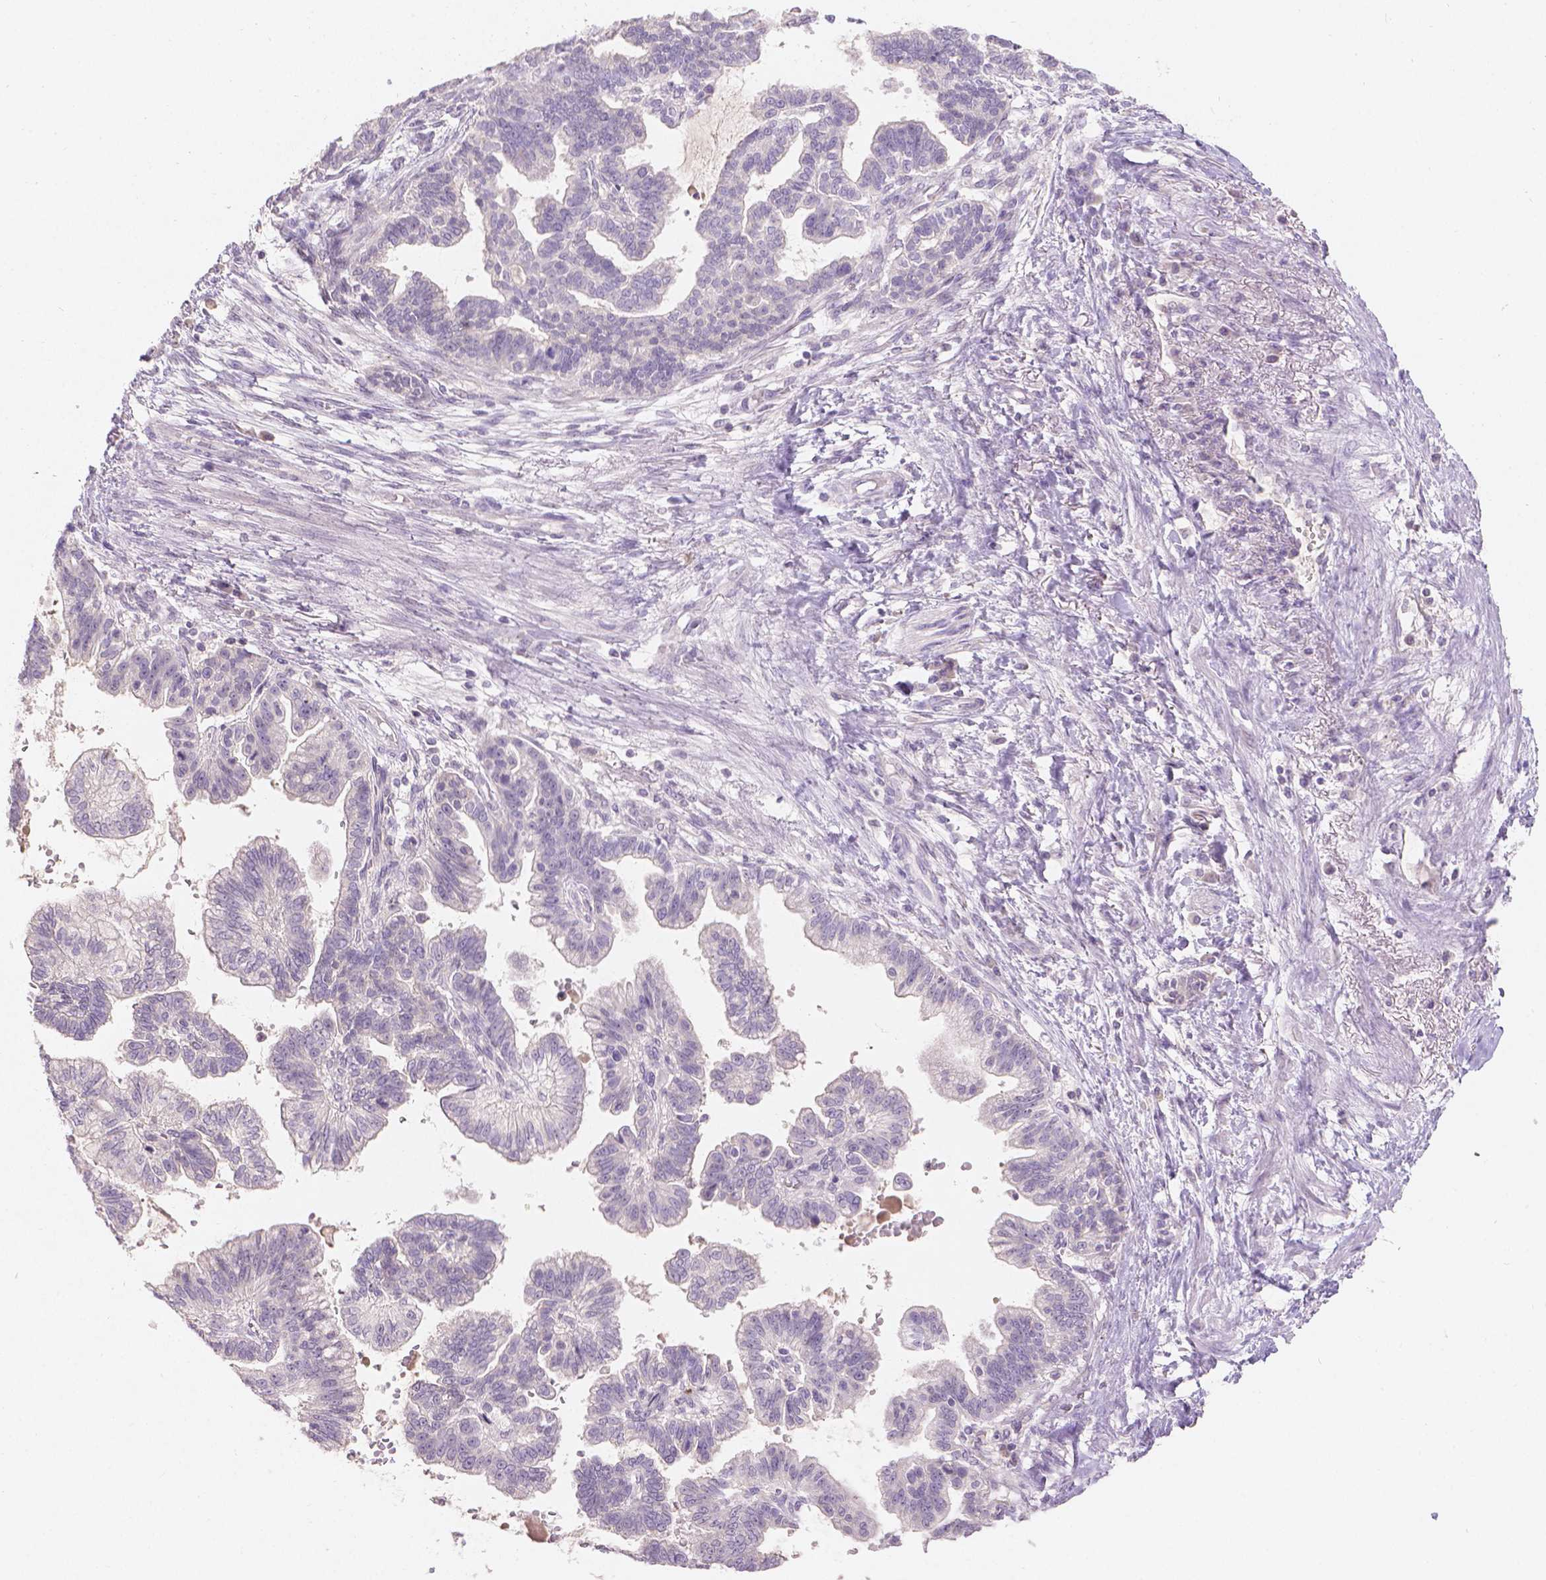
{"staining": {"intensity": "negative", "quantity": "none", "location": "none"}, "tissue": "stomach cancer", "cell_type": "Tumor cells", "image_type": "cancer", "snomed": [{"axis": "morphology", "description": "Adenocarcinoma, NOS"}, {"axis": "topography", "description": "Stomach"}], "caption": "Tumor cells show no significant staining in adenocarcinoma (stomach).", "gene": "DCAF4L1", "patient": {"sex": "male", "age": 83}}